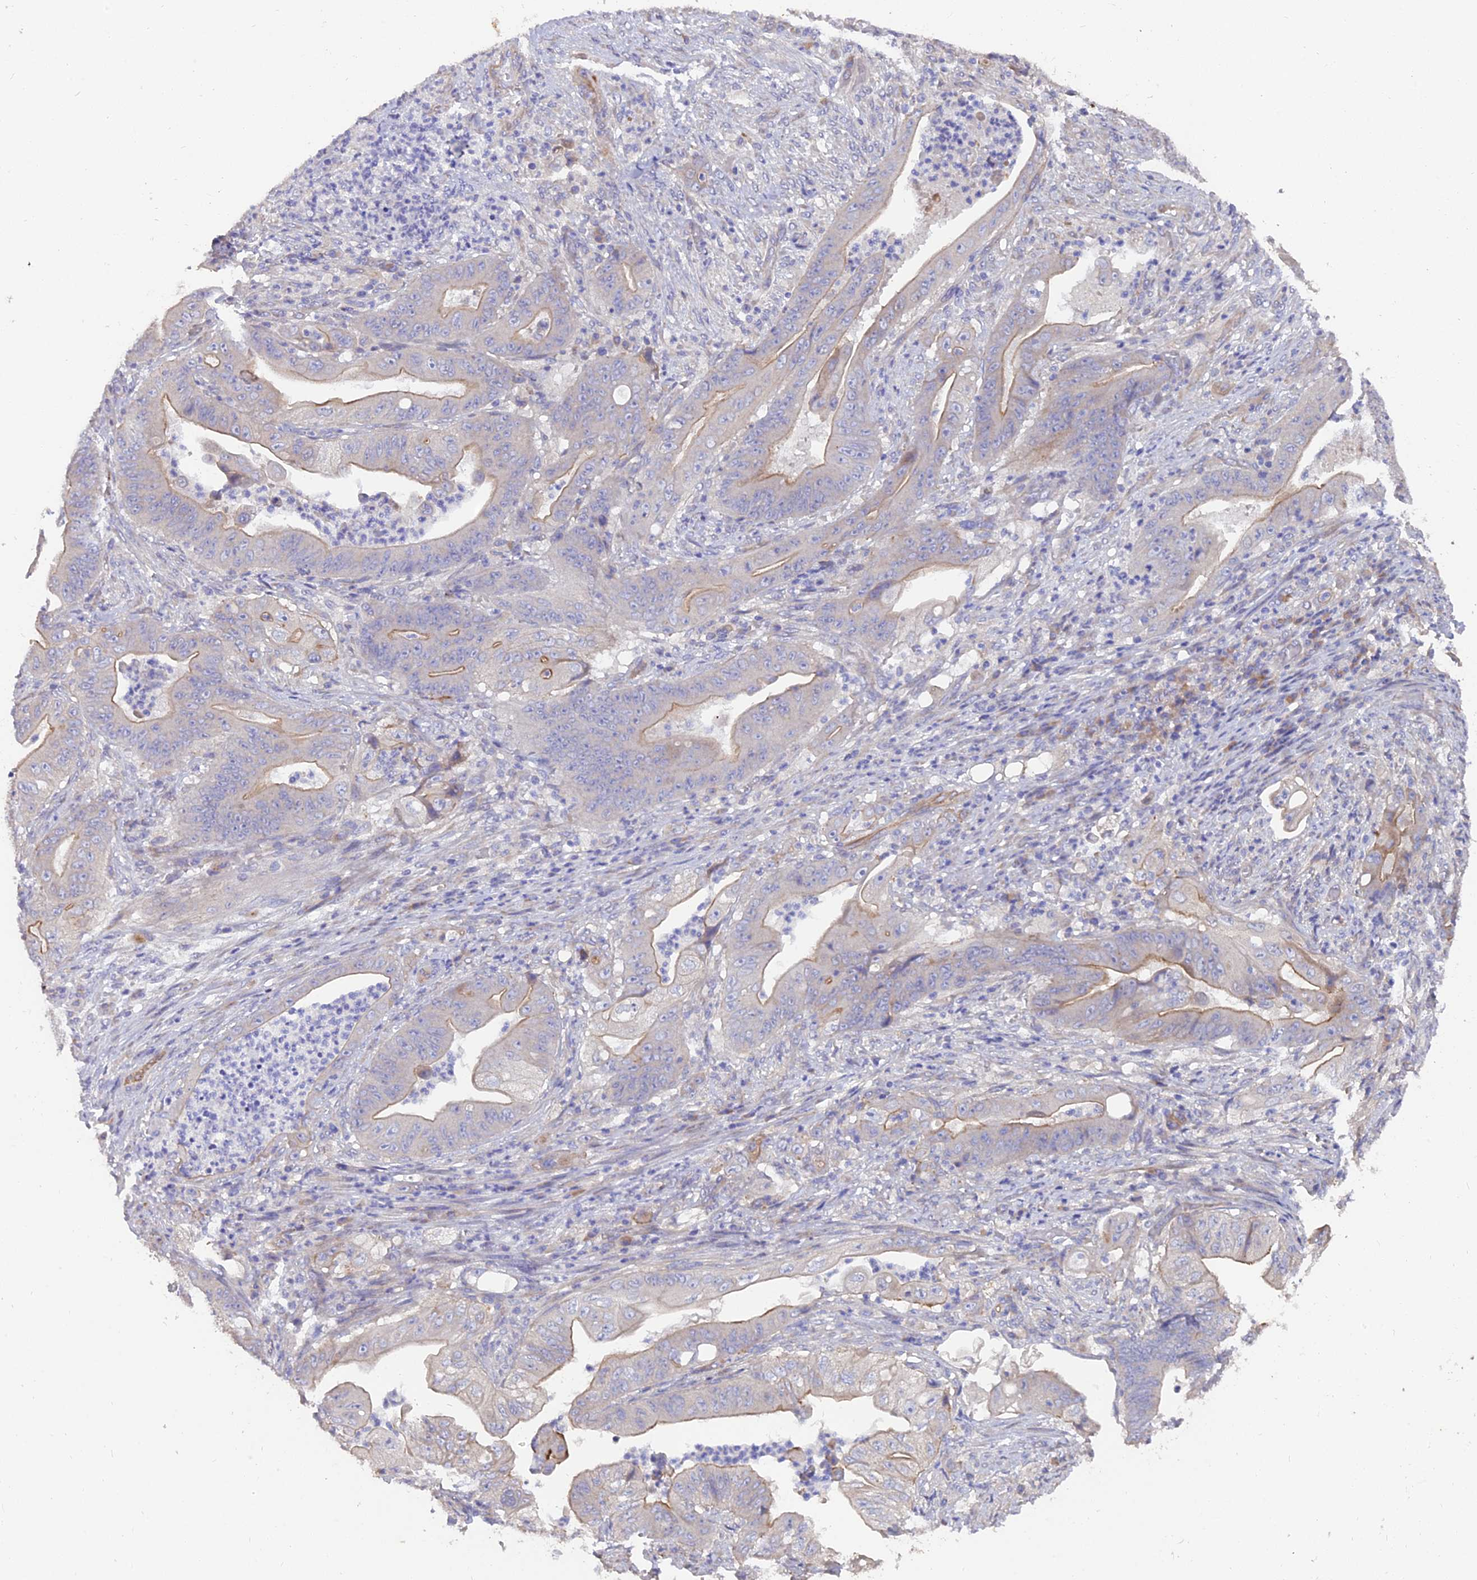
{"staining": {"intensity": "moderate", "quantity": "<25%", "location": "cytoplasmic/membranous"}, "tissue": "stomach cancer", "cell_type": "Tumor cells", "image_type": "cancer", "snomed": [{"axis": "morphology", "description": "Adenocarcinoma, NOS"}, {"axis": "topography", "description": "Stomach"}], "caption": "Human adenocarcinoma (stomach) stained with a brown dye exhibits moderate cytoplasmic/membranous positive expression in approximately <25% of tumor cells.", "gene": "FAM168B", "patient": {"sex": "female", "age": 73}}